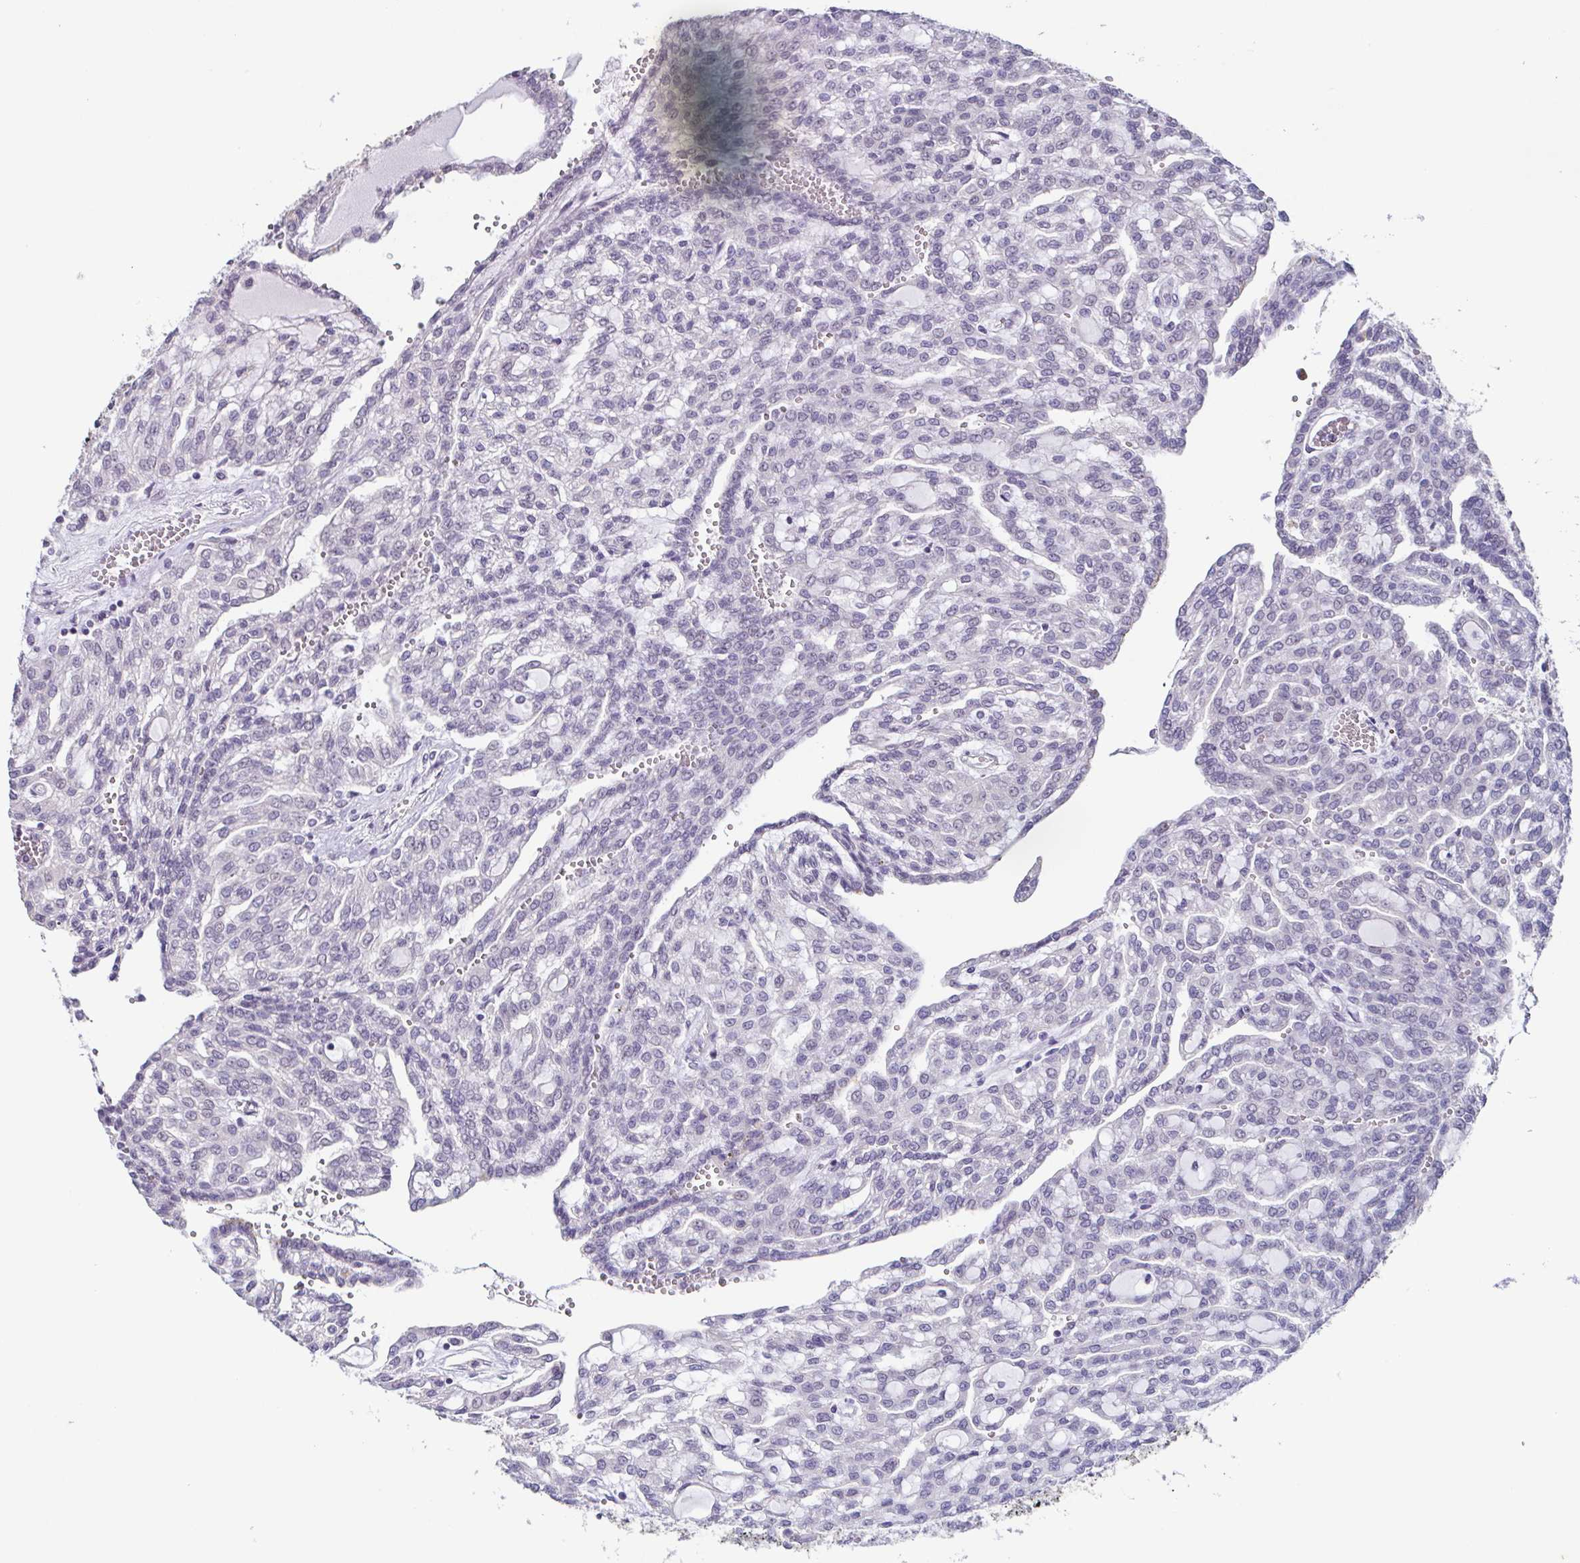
{"staining": {"intensity": "negative", "quantity": "none", "location": "none"}, "tissue": "renal cancer", "cell_type": "Tumor cells", "image_type": "cancer", "snomed": [{"axis": "morphology", "description": "Adenocarcinoma, NOS"}, {"axis": "topography", "description": "Kidney"}], "caption": "DAB immunohistochemical staining of renal adenocarcinoma reveals no significant positivity in tumor cells. (Brightfield microscopy of DAB (3,3'-diaminobenzidine) immunohistochemistry (IHC) at high magnification).", "gene": "GHRL", "patient": {"sex": "male", "age": 63}}